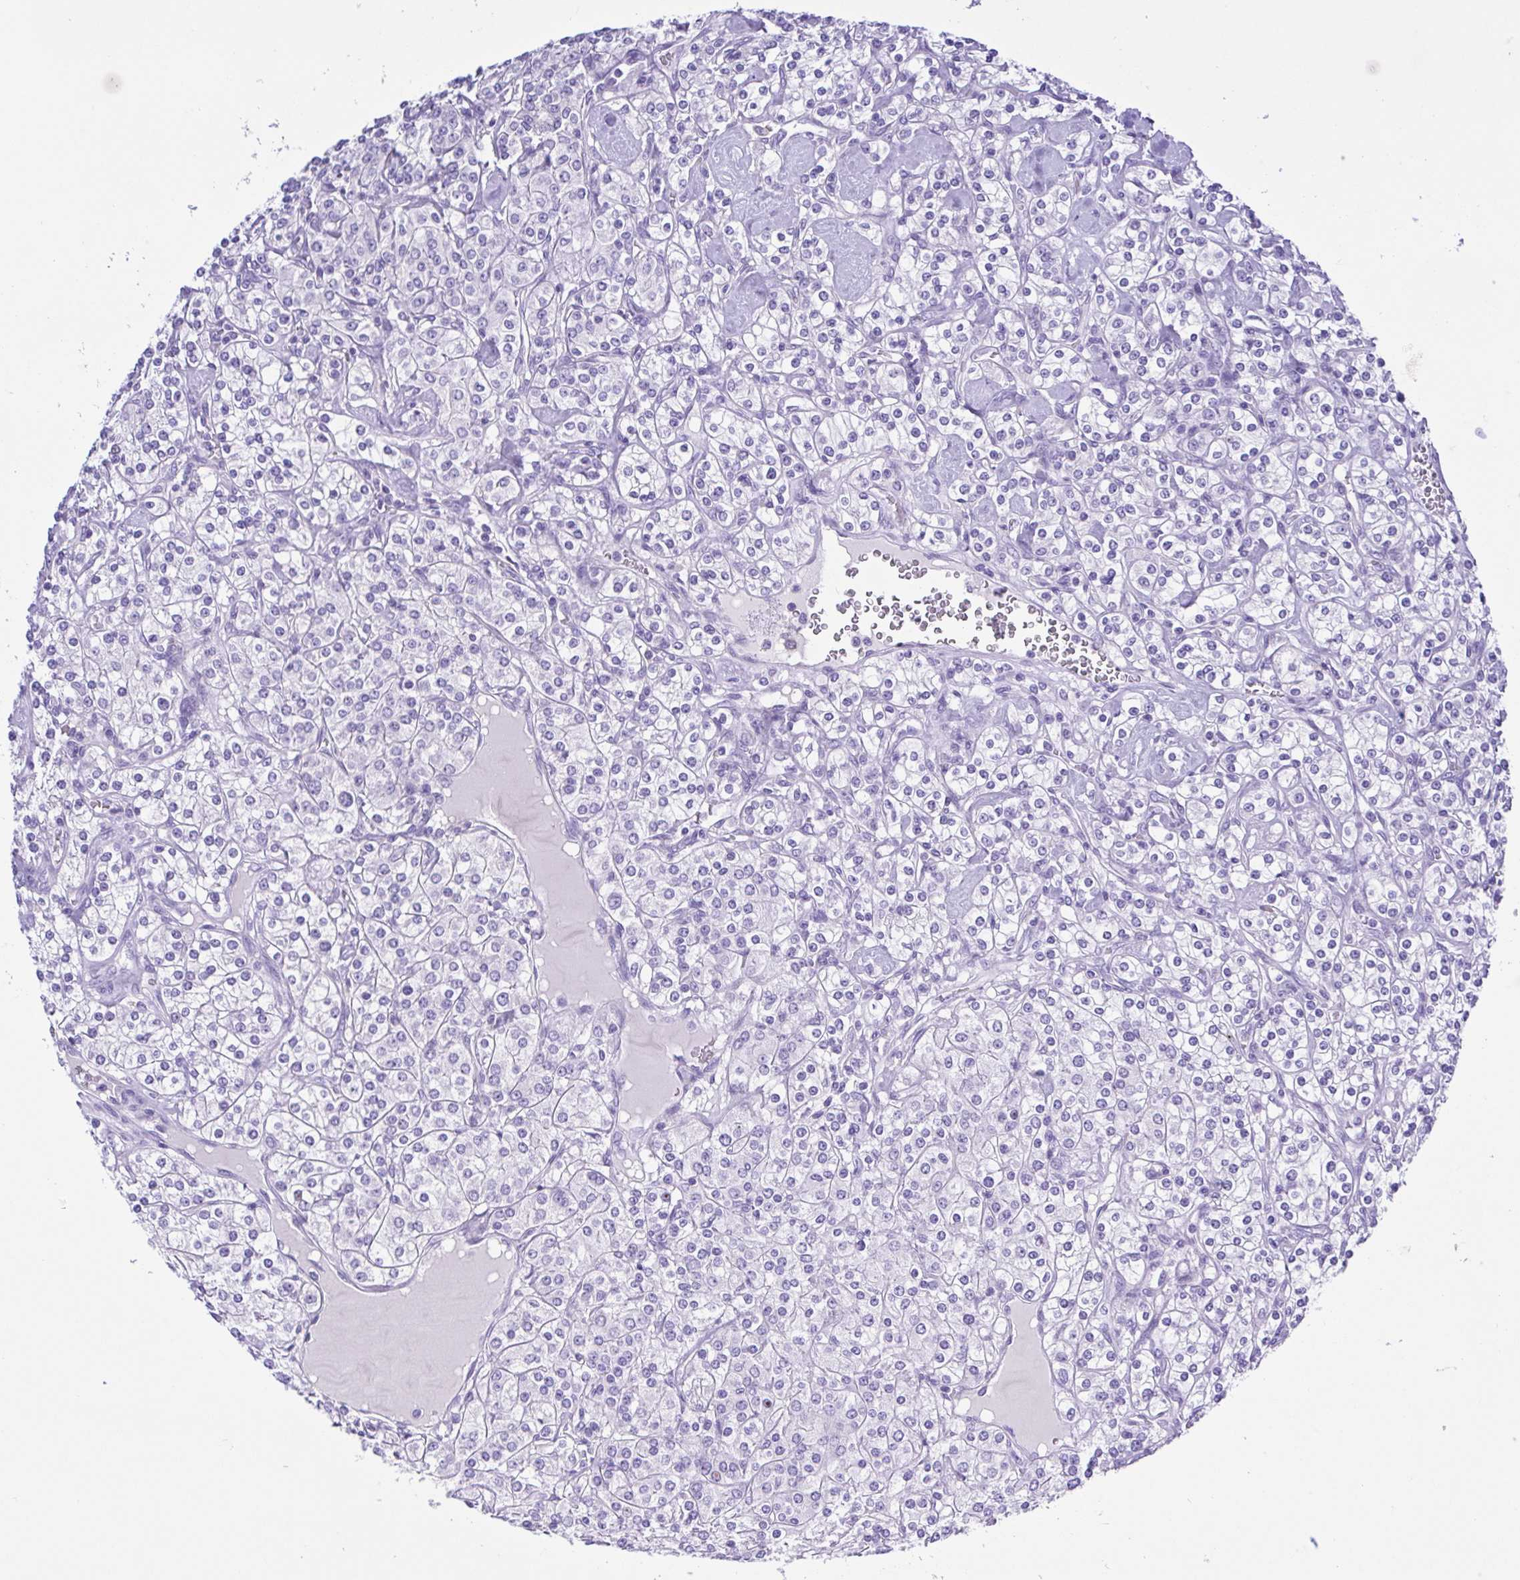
{"staining": {"intensity": "negative", "quantity": "none", "location": "none"}, "tissue": "renal cancer", "cell_type": "Tumor cells", "image_type": "cancer", "snomed": [{"axis": "morphology", "description": "Adenocarcinoma, NOS"}, {"axis": "topography", "description": "Kidney"}], "caption": "An image of human renal adenocarcinoma is negative for staining in tumor cells.", "gene": "CD72", "patient": {"sex": "male", "age": 77}}